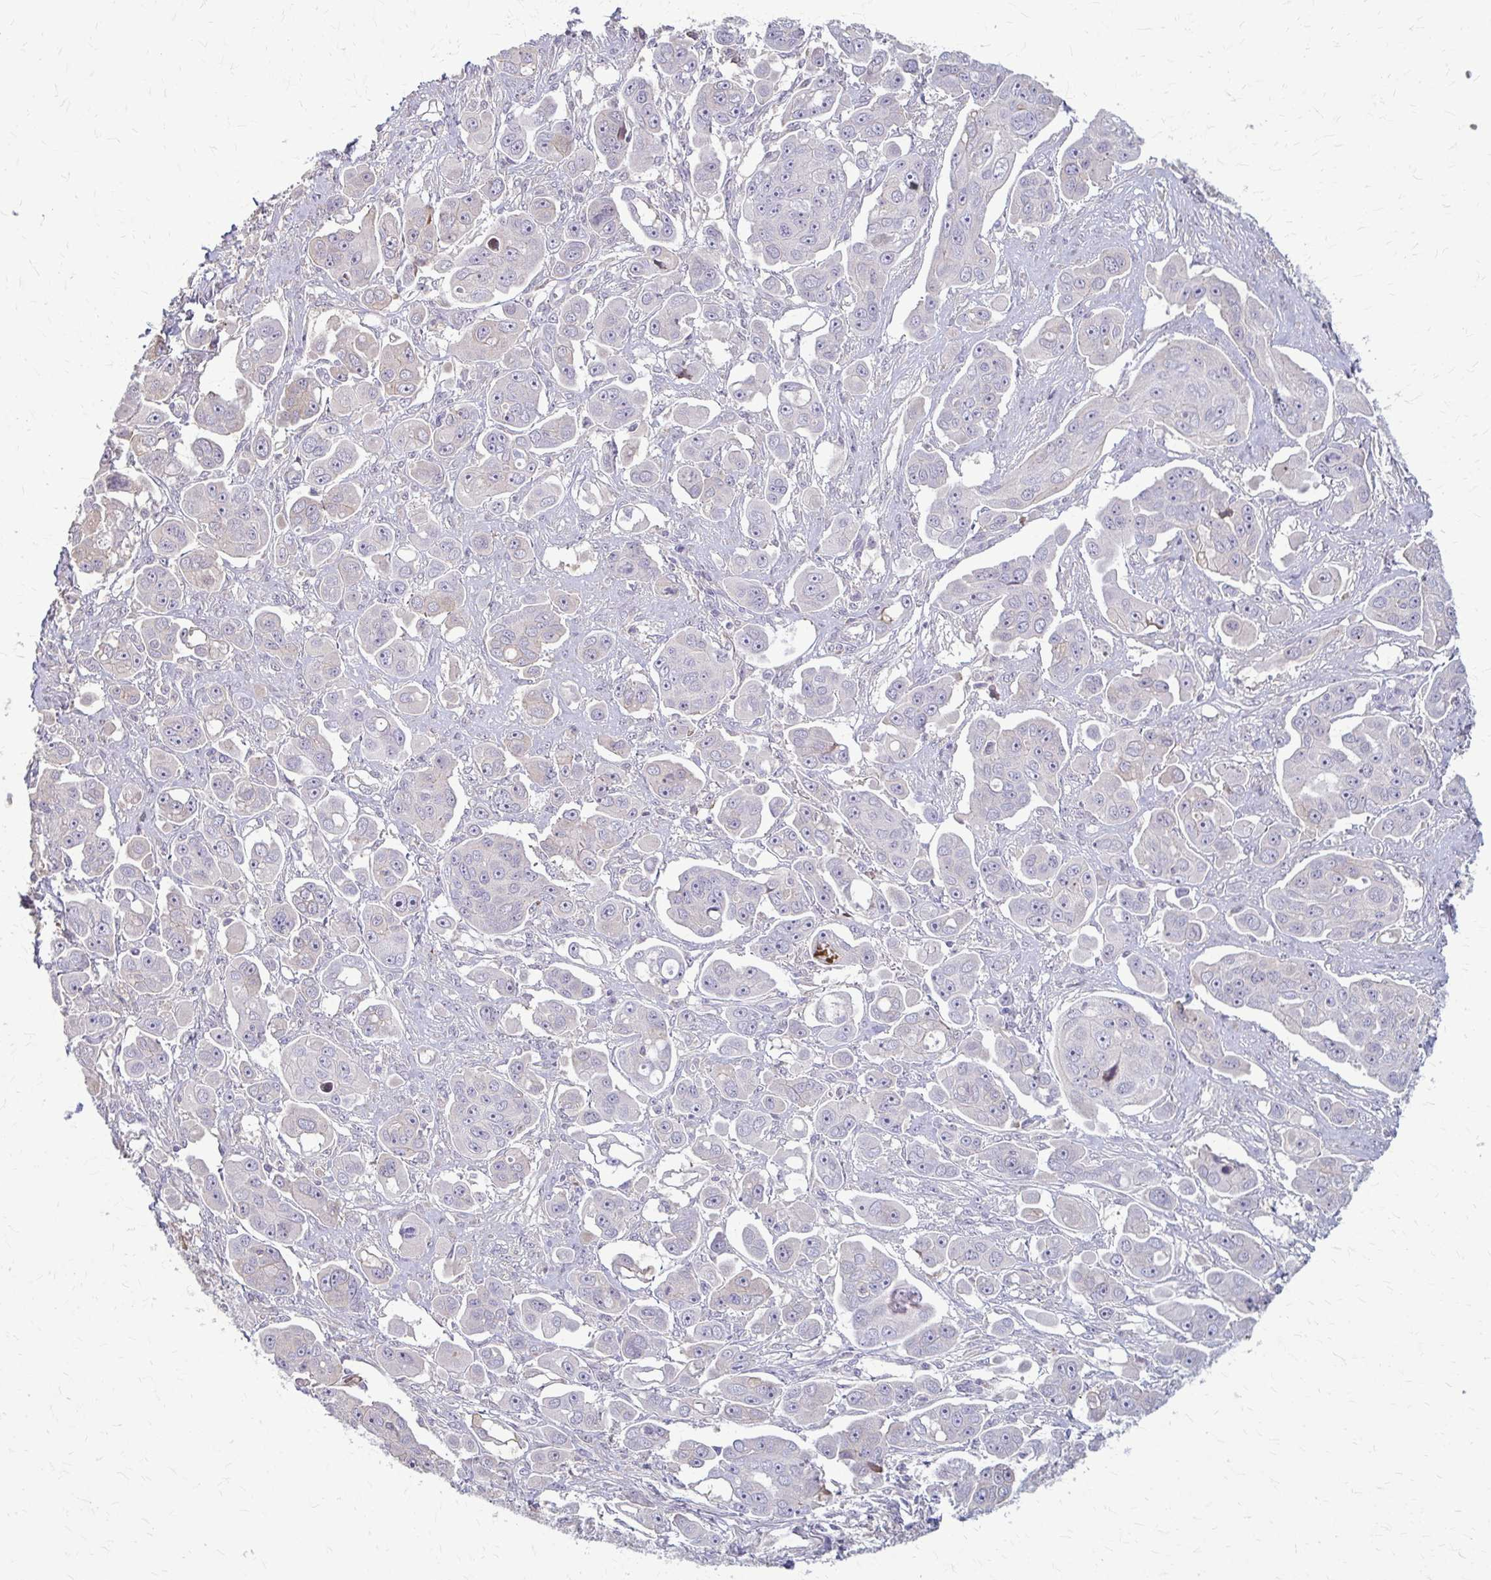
{"staining": {"intensity": "negative", "quantity": "none", "location": "none"}, "tissue": "ovarian cancer", "cell_type": "Tumor cells", "image_type": "cancer", "snomed": [{"axis": "morphology", "description": "Carcinoma, endometroid"}, {"axis": "topography", "description": "Ovary"}], "caption": "Image shows no protein expression in tumor cells of ovarian cancer tissue. (DAB (3,3'-diaminobenzidine) immunohistochemistry, high magnification).", "gene": "ZNF34", "patient": {"sex": "female", "age": 70}}